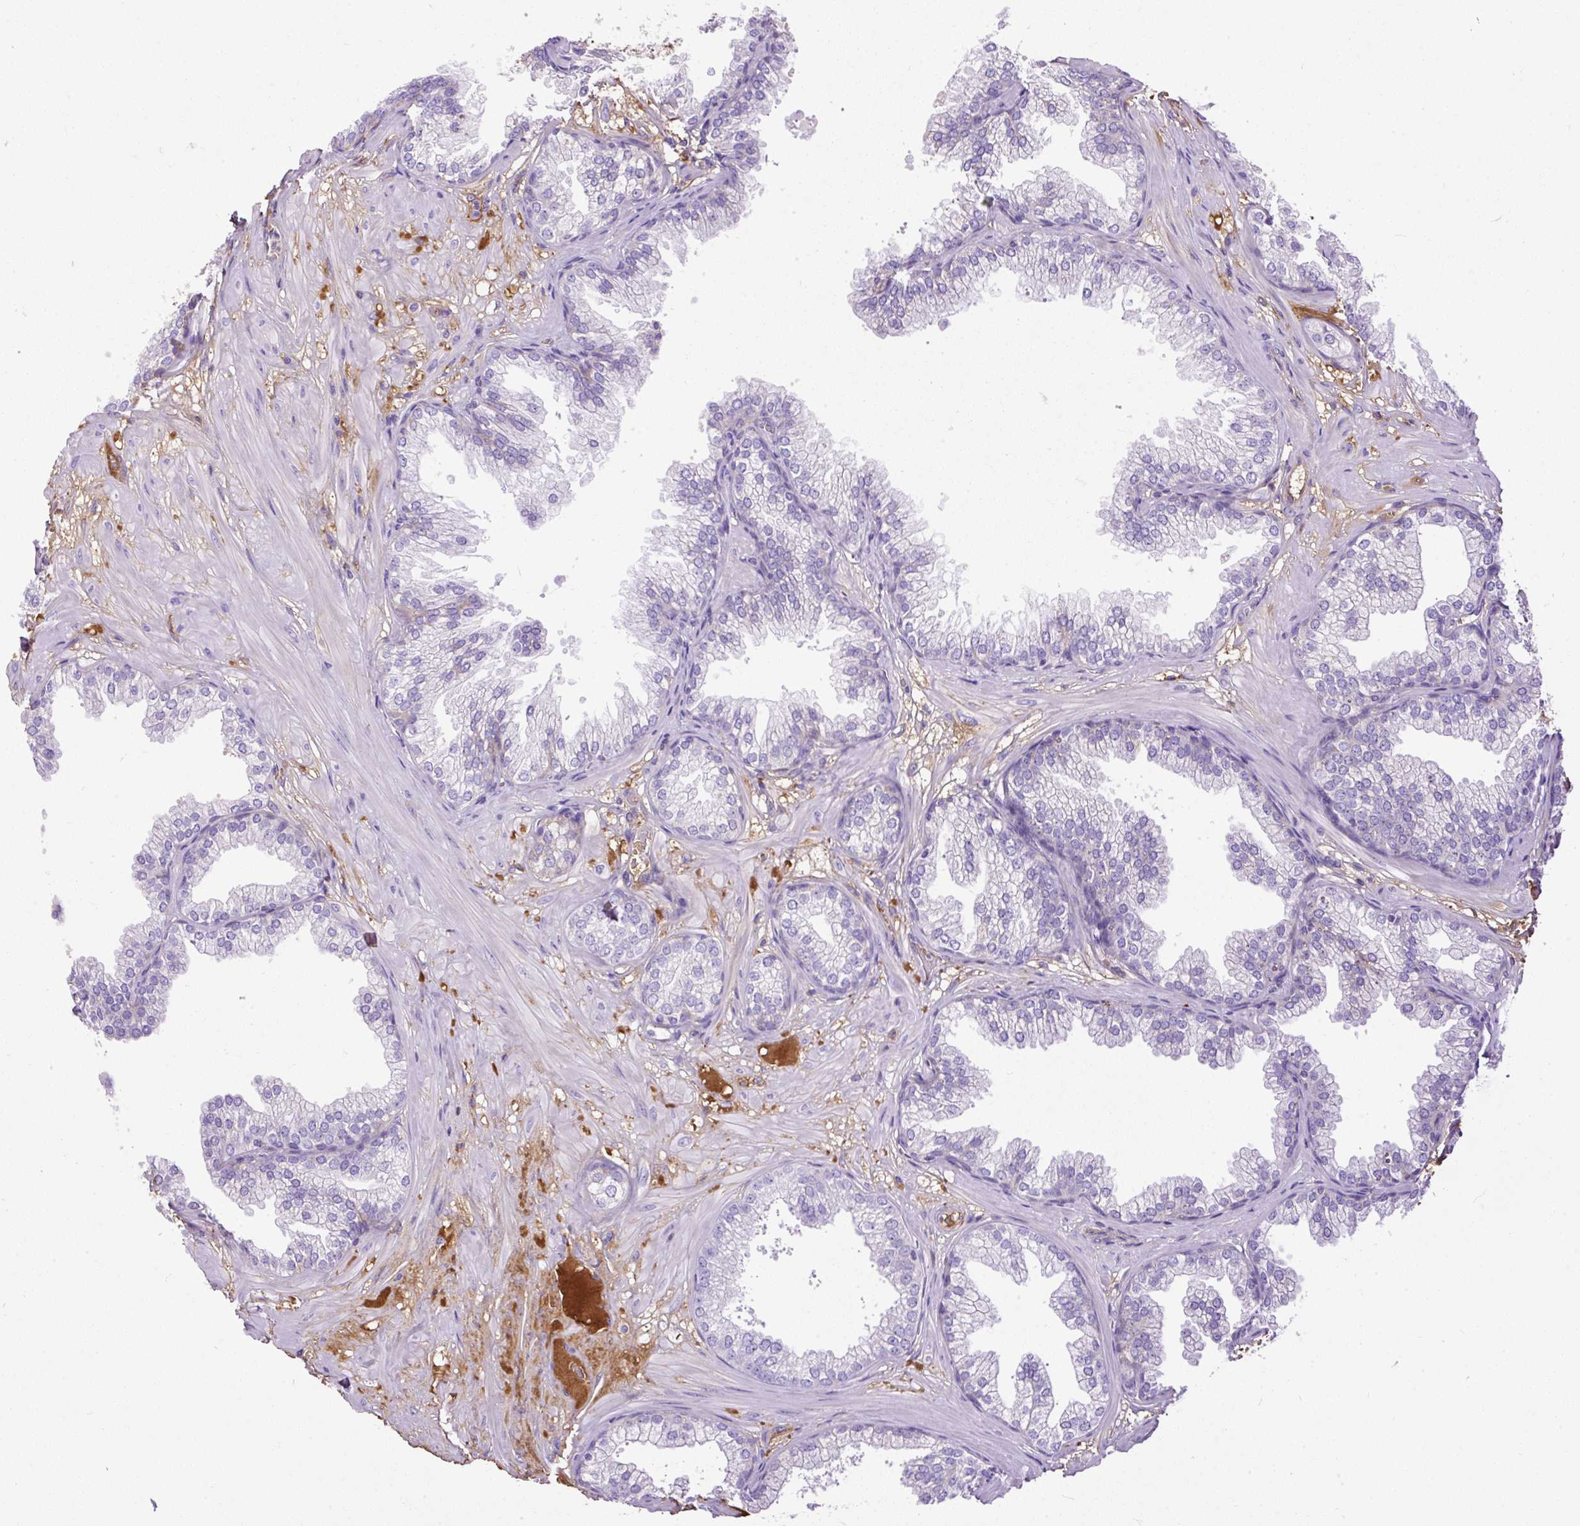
{"staining": {"intensity": "negative", "quantity": "none", "location": "none"}, "tissue": "prostate", "cell_type": "Glandular cells", "image_type": "normal", "snomed": [{"axis": "morphology", "description": "Normal tissue, NOS"}, {"axis": "topography", "description": "Prostate"}], "caption": "DAB immunohistochemical staining of unremarkable human prostate demonstrates no significant staining in glandular cells.", "gene": "CLEC3B", "patient": {"sex": "male", "age": 37}}